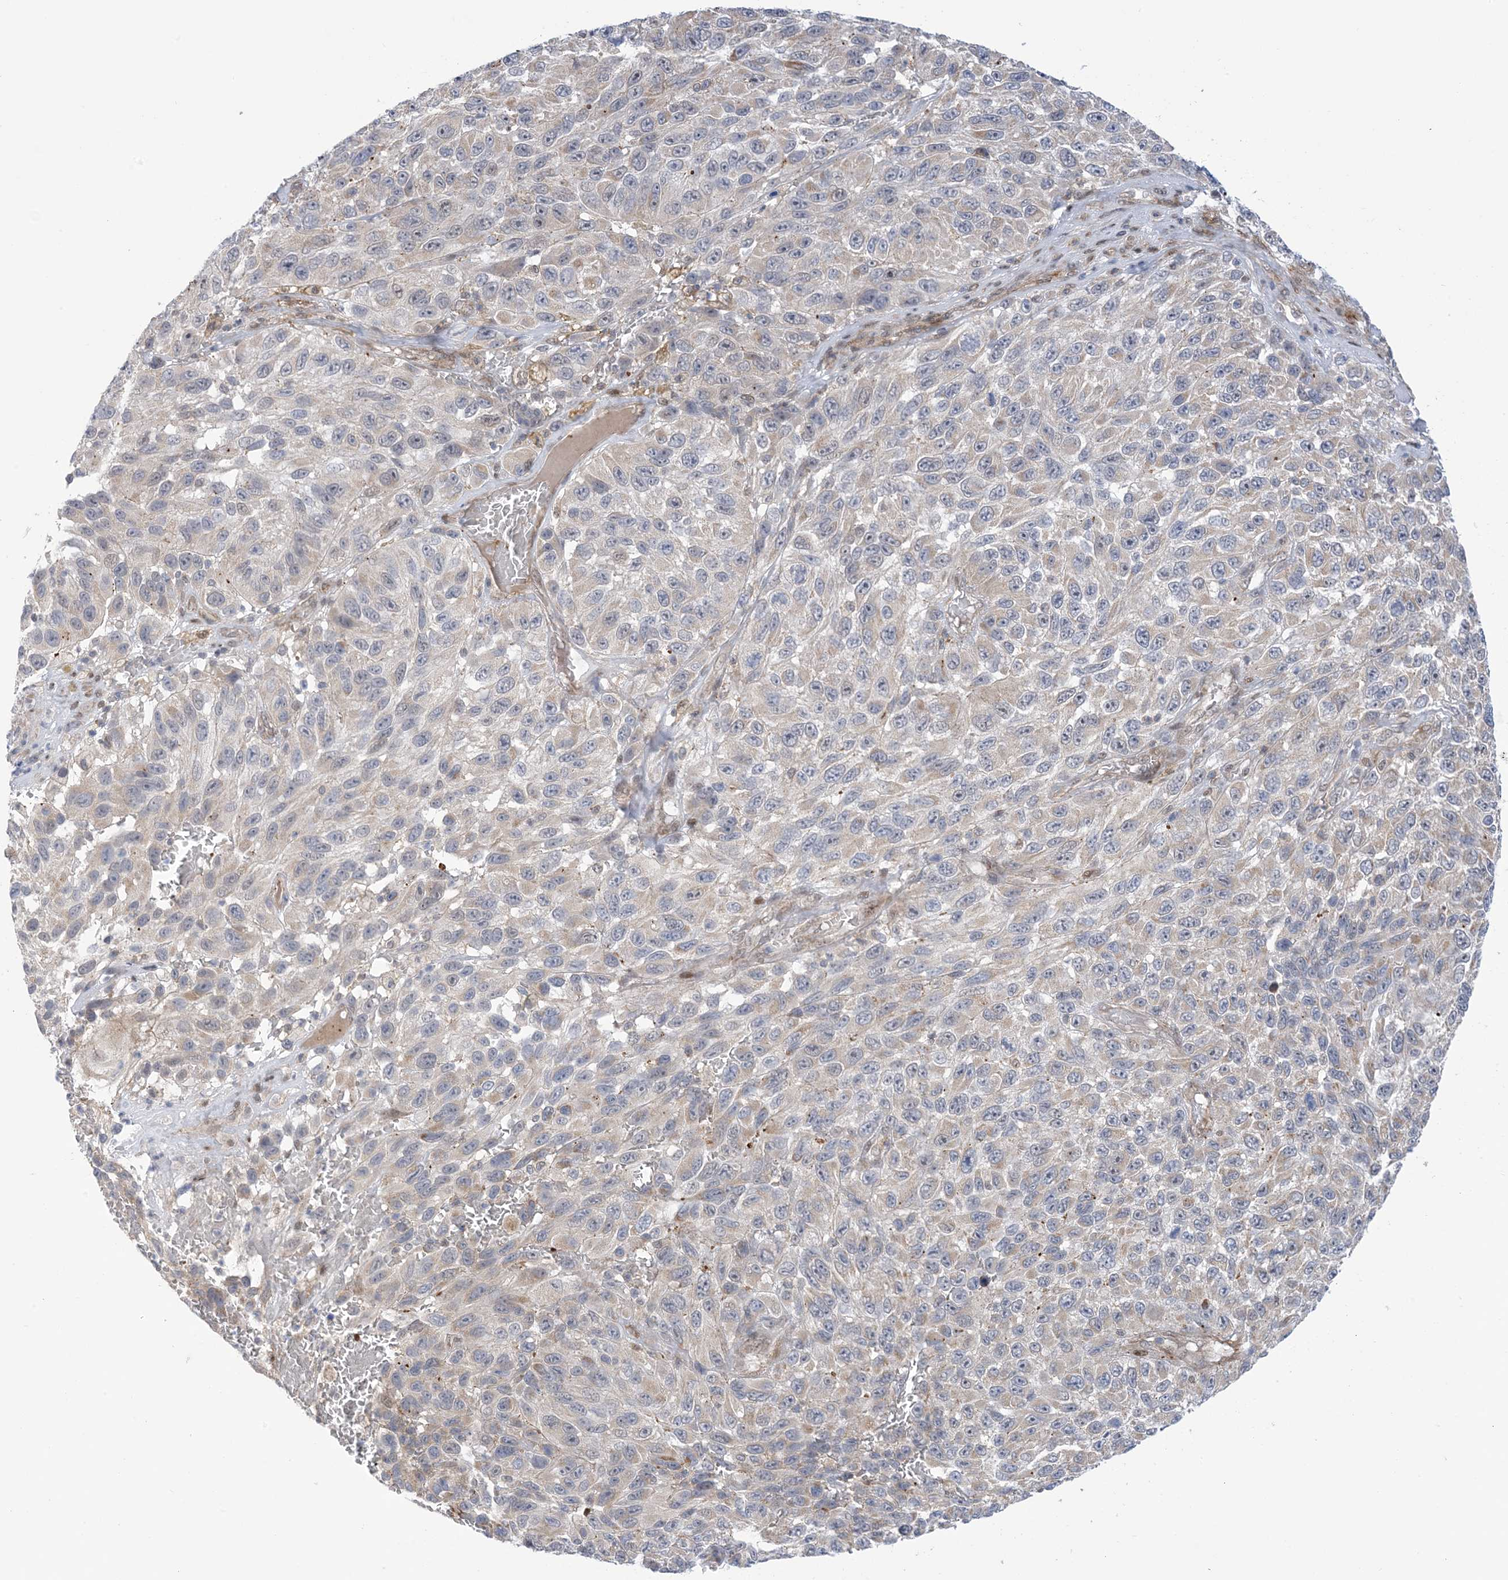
{"staining": {"intensity": "negative", "quantity": "none", "location": "none"}, "tissue": "melanoma", "cell_type": "Tumor cells", "image_type": "cancer", "snomed": [{"axis": "morphology", "description": "Malignant melanoma, NOS"}, {"axis": "topography", "description": "Skin"}], "caption": "A micrograph of melanoma stained for a protein reveals no brown staining in tumor cells. The staining was performed using DAB to visualize the protein expression in brown, while the nuclei were stained in blue with hematoxylin (Magnification: 20x).", "gene": "ZNF8", "patient": {"sex": "female", "age": 96}}